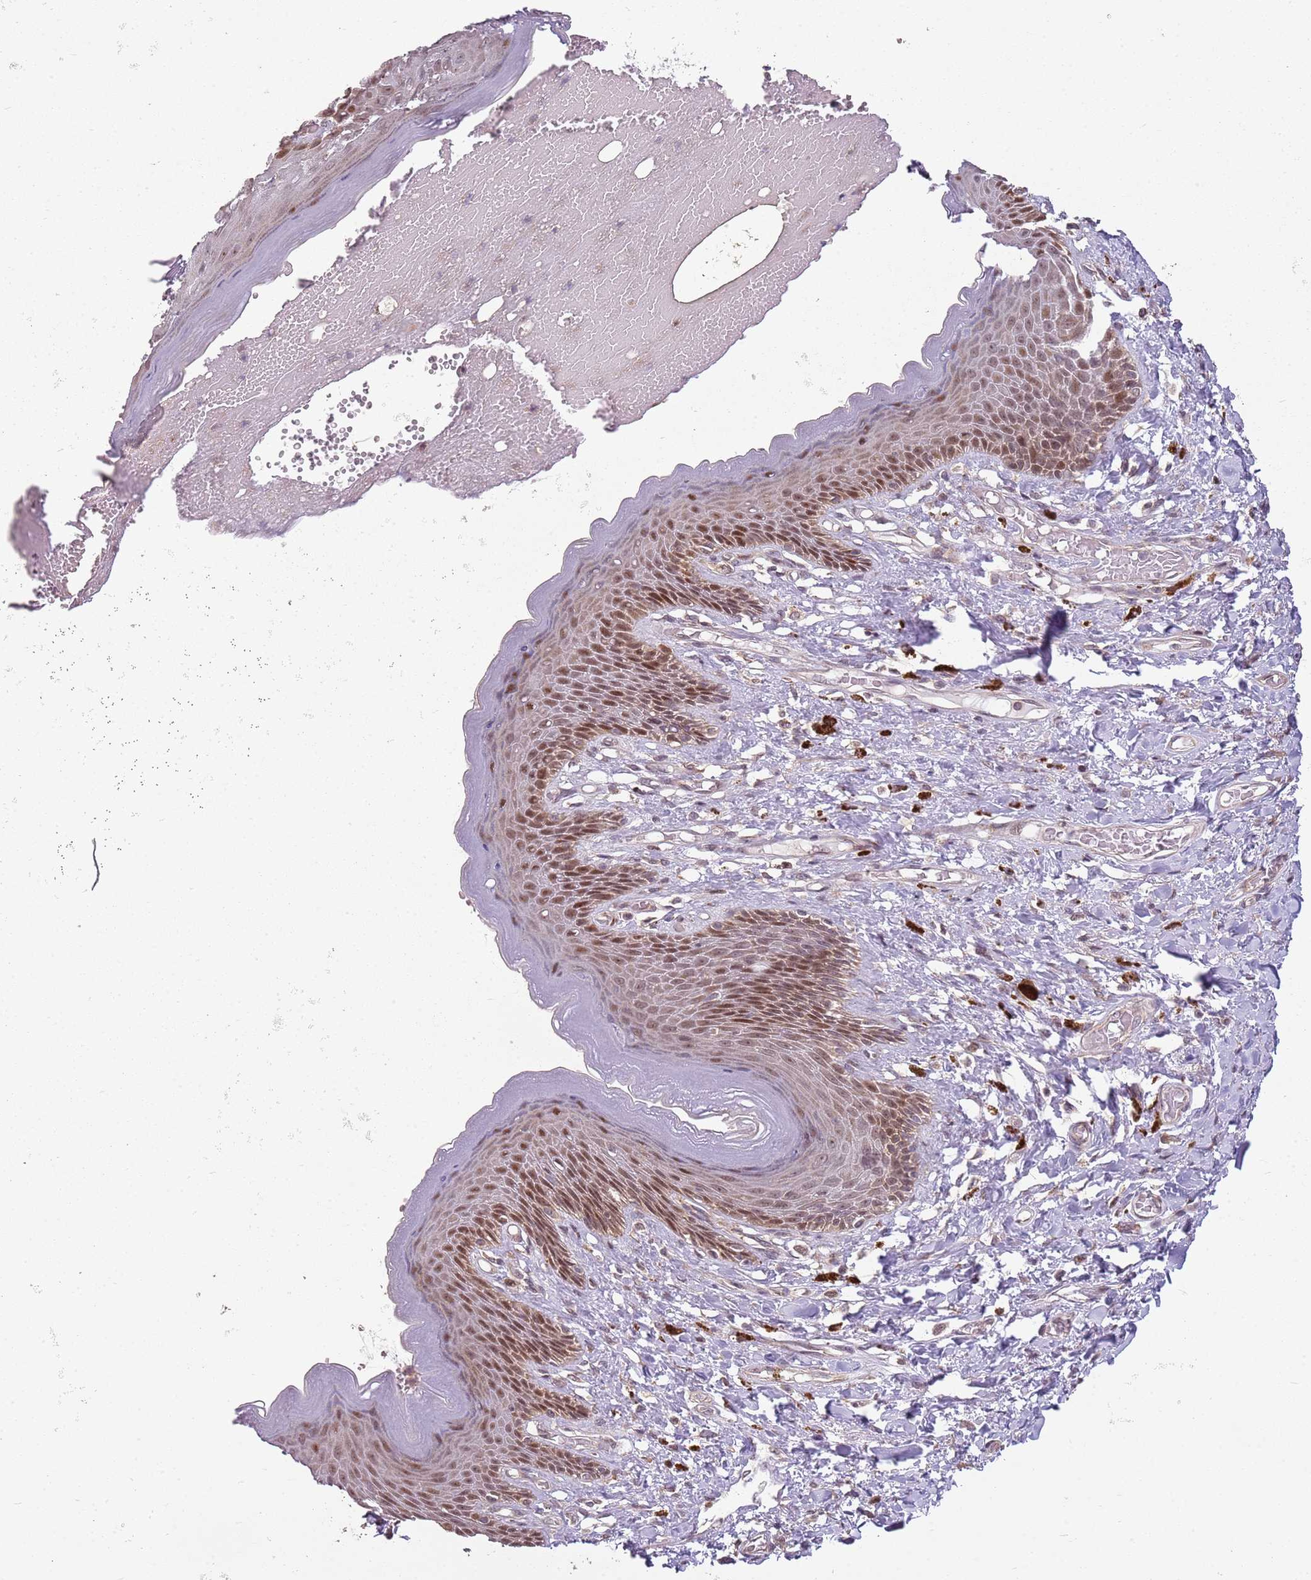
{"staining": {"intensity": "moderate", "quantity": ">75%", "location": "cytoplasmic/membranous,nuclear"}, "tissue": "skin", "cell_type": "Epidermal cells", "image_type": "normal", "snomed": [{"axis": "morphology", "description": "Normal tissue, NOS"}, {"axis": "topography", "description": "Anal"}], "caption": "The image exhibits a brown stain indicating the presence of a protein in the cytoplasmic/membranous,nuclear of epidermal cells in skin. Immunohistochemistry stains the protein in brown and the nuclei are stained blue.", "gene": "CHURC1", "patient": {"sex": "female", "age": 78}}